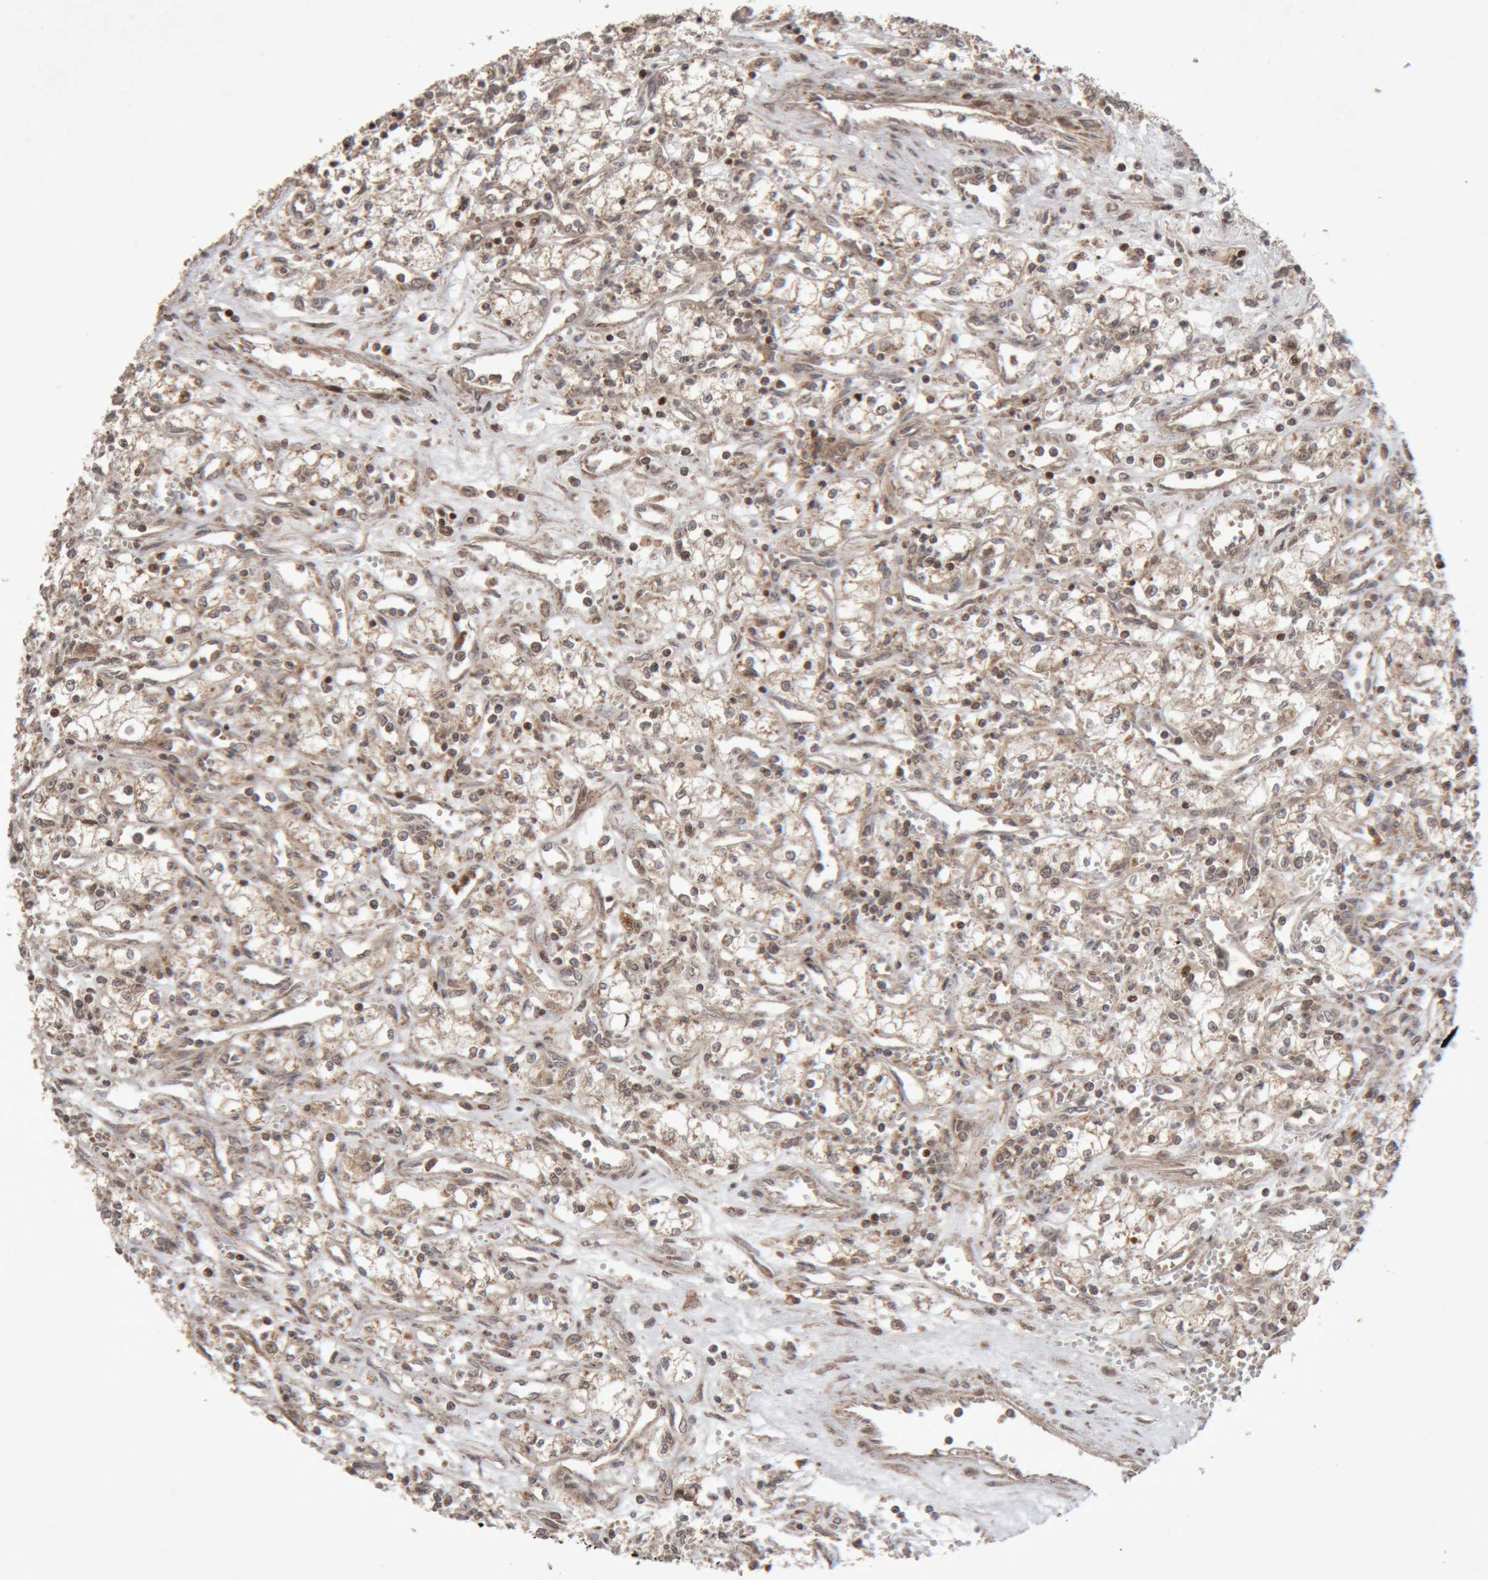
{"staining": {"intensity": "moderate", "quantity": ">75%", "location": "cytoplasmic/membranous,nuclear"}, "tissue": "renal cancer", "cell_type": "Tumor cells", "image_type": "cancer", "snomed": [{"axis": "morphology", "description": "Adenocarcinoma, NOS"}, {"axis": "topography", "description": "Kidney"}], "caption": "Immunohistochemical staining of human adenocarcinoma (renal) displays medium levels of moderate cytoplasmic/membranous and nuclear protein positivity in about >75% of tumor cells.", "gene": "KIF21B", "patient": {"sex": "male", "age": 59}}